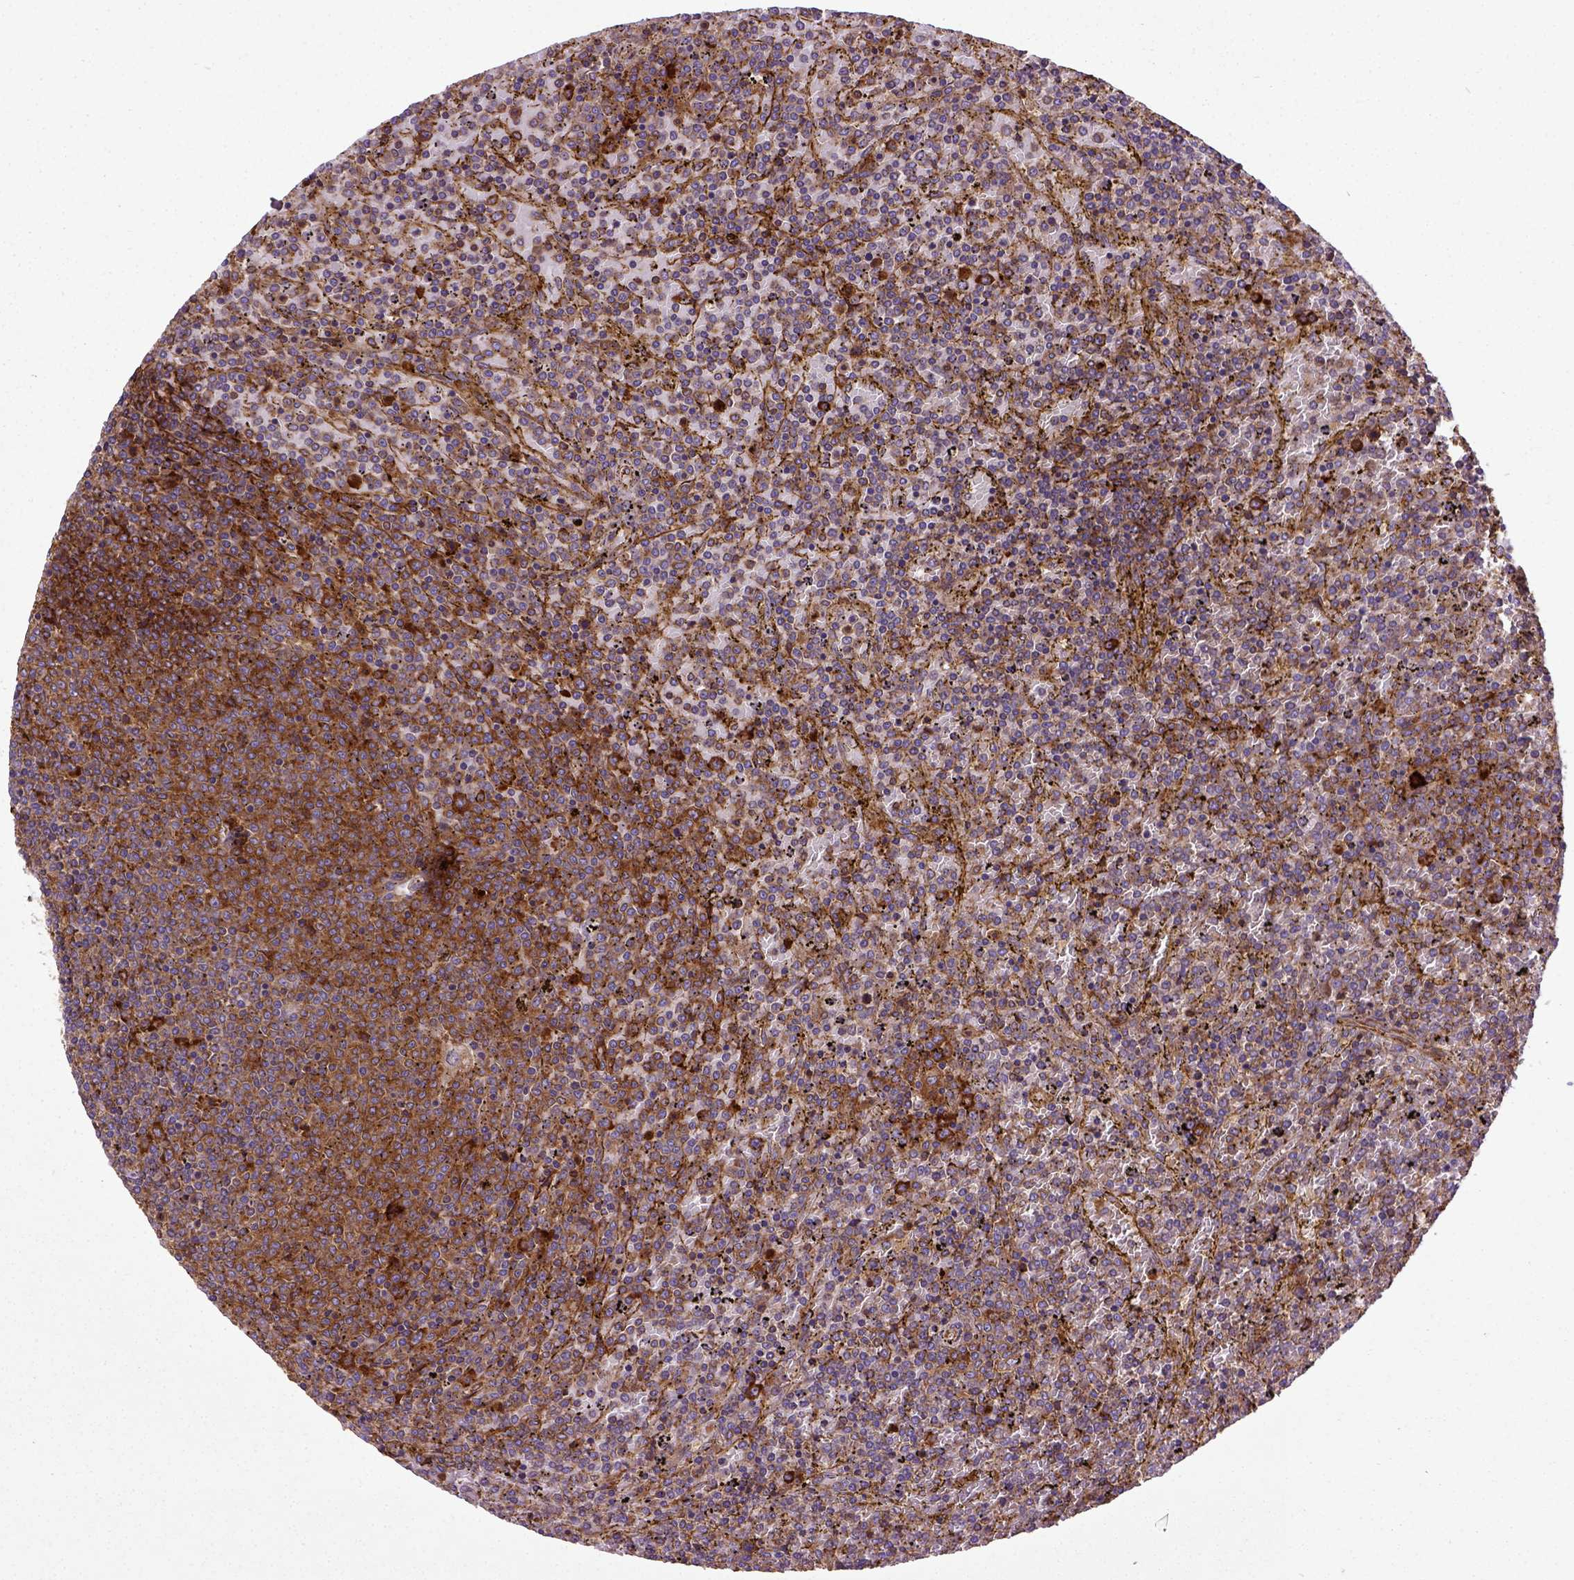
{"staining": {"intensity": "strong", "quantity": ">75%", "location": "cytoplasmic/membranous"}, "tissue": "lymphoma", "cell_type": "Tumor cells", "image_type": "cancer", "snomed": [{"axis": "morphology", "description": "Malignant lymphoma, non-Hodgkin's type, Low grade"}, {"axis": "topography", "description": "Spleen"}], "caption": "Protein staining exhibits strong cytoplasmic/membranous expression in about >75% of tumor cells in lymphoma. The protein is shown in brown color, while the nuclei are stained blue.", "gene": "CAPRIN1", "patient": {"sex": "female", "age": 77}}